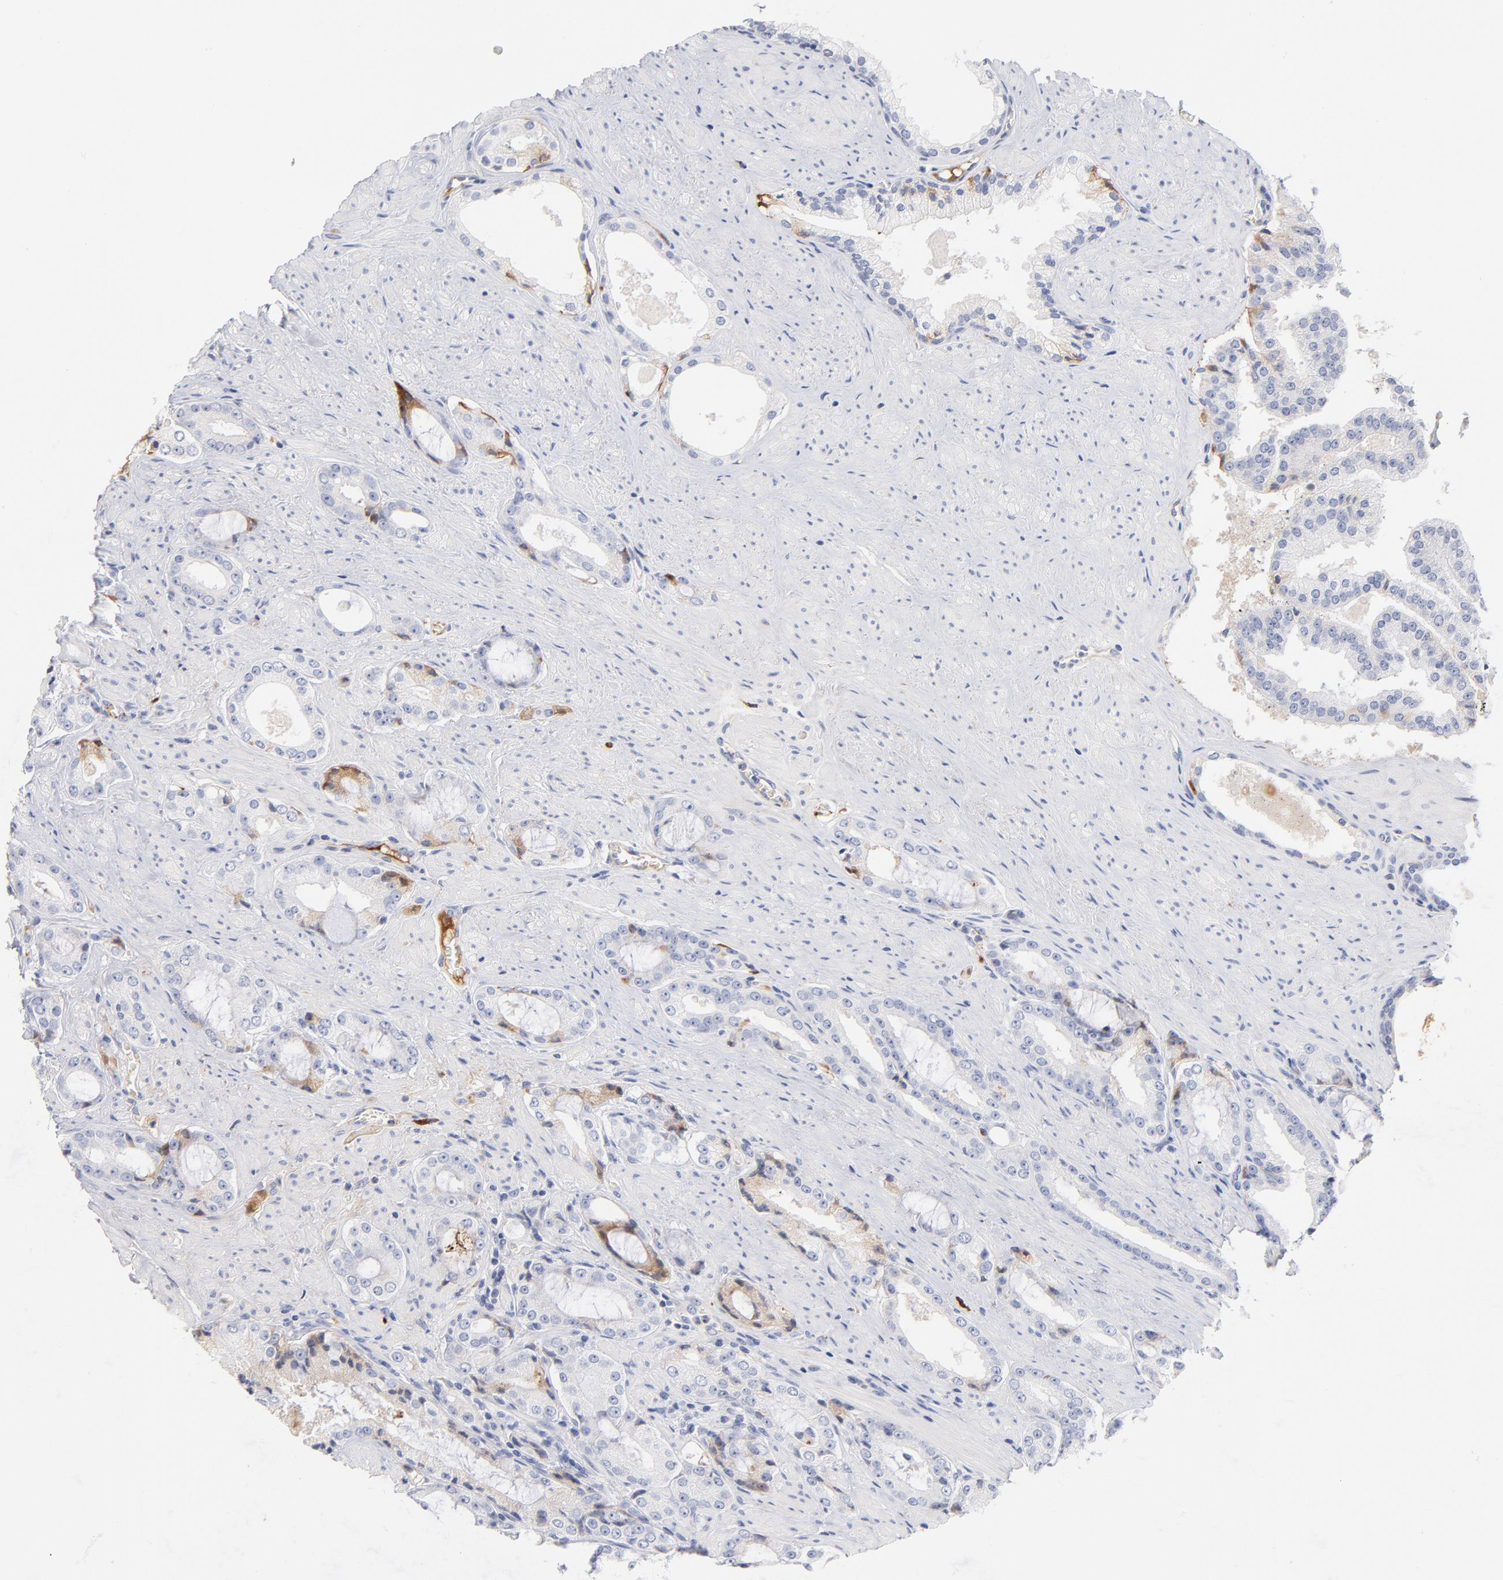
{"staining": {"intensity": "negative", "quantity": "none", "location": "none"}, "tissue": "prostate cancer", "cell_type": "Tumor cells", "image_type": "cancer", "snomed": [{"axis": "morphology", "description": "Adenocarcinoma, Medium grade"}, {"axis": "topography", "description": "Prostate"}], "caption": "Prostate cancer (adenocarcinoma (medium-grade)) was stained to show a protein in brown. There is no significant staining in tumor cells.", "gene": "PLAT", "patient": {"sex": "male", "age": 60}}